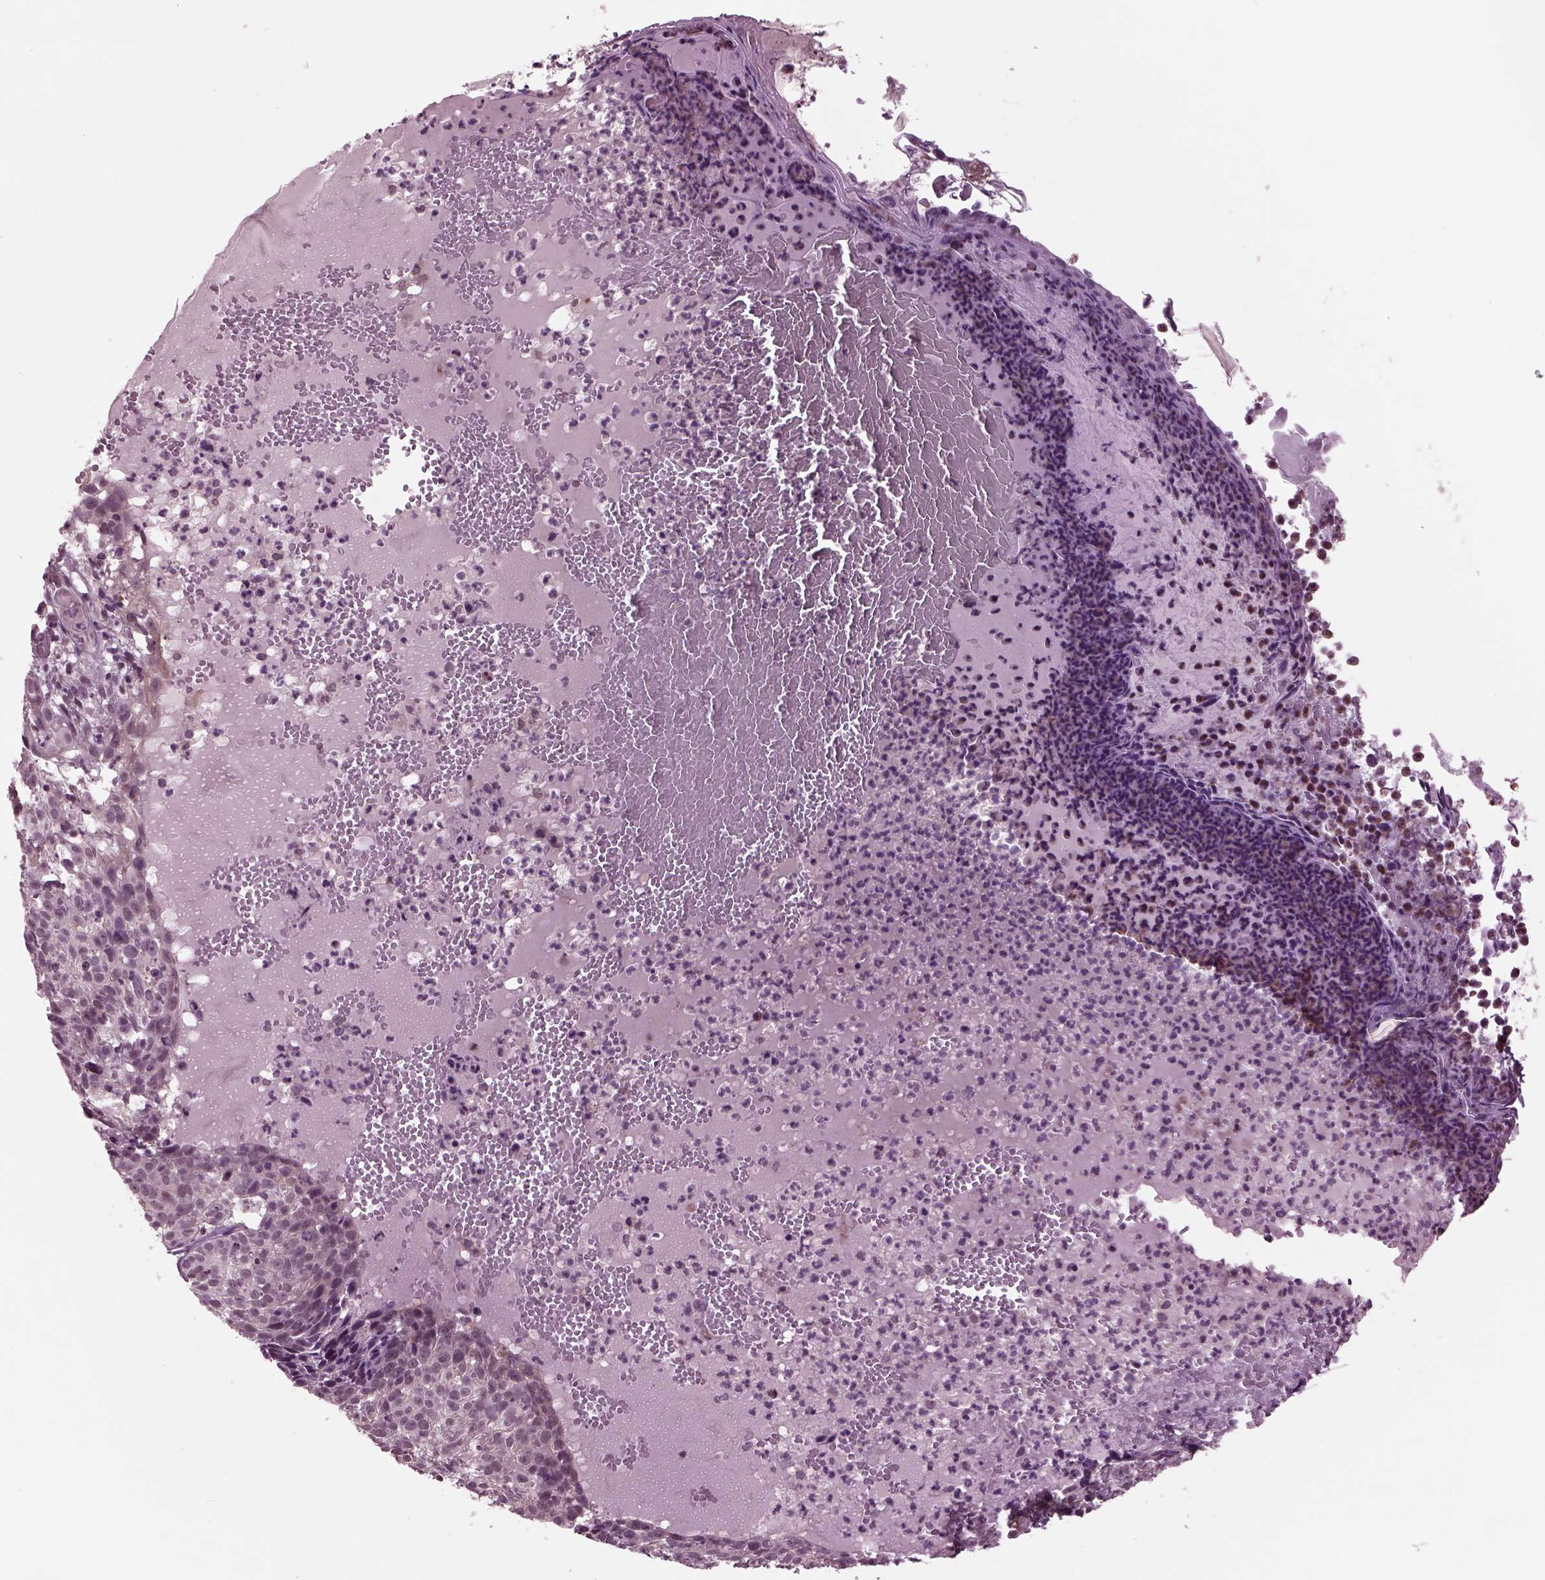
{"staining": {"intensity": "negative", "quantity": "none", "location": "none"}, "tissue": "skin cancer", "cell_type": "Tumor cells", "image_type": "cancer", "snomed": [{"axis": "morphology", "description": "Basal cell carcinoma"}, {"axis": "topography", "description": "Skin"}], "caption": "There is no significant expression in tumor cells of skin basal cell carcinoma.", "gene": "ODF3", "patient": {"sex": "male", "age": 90}}